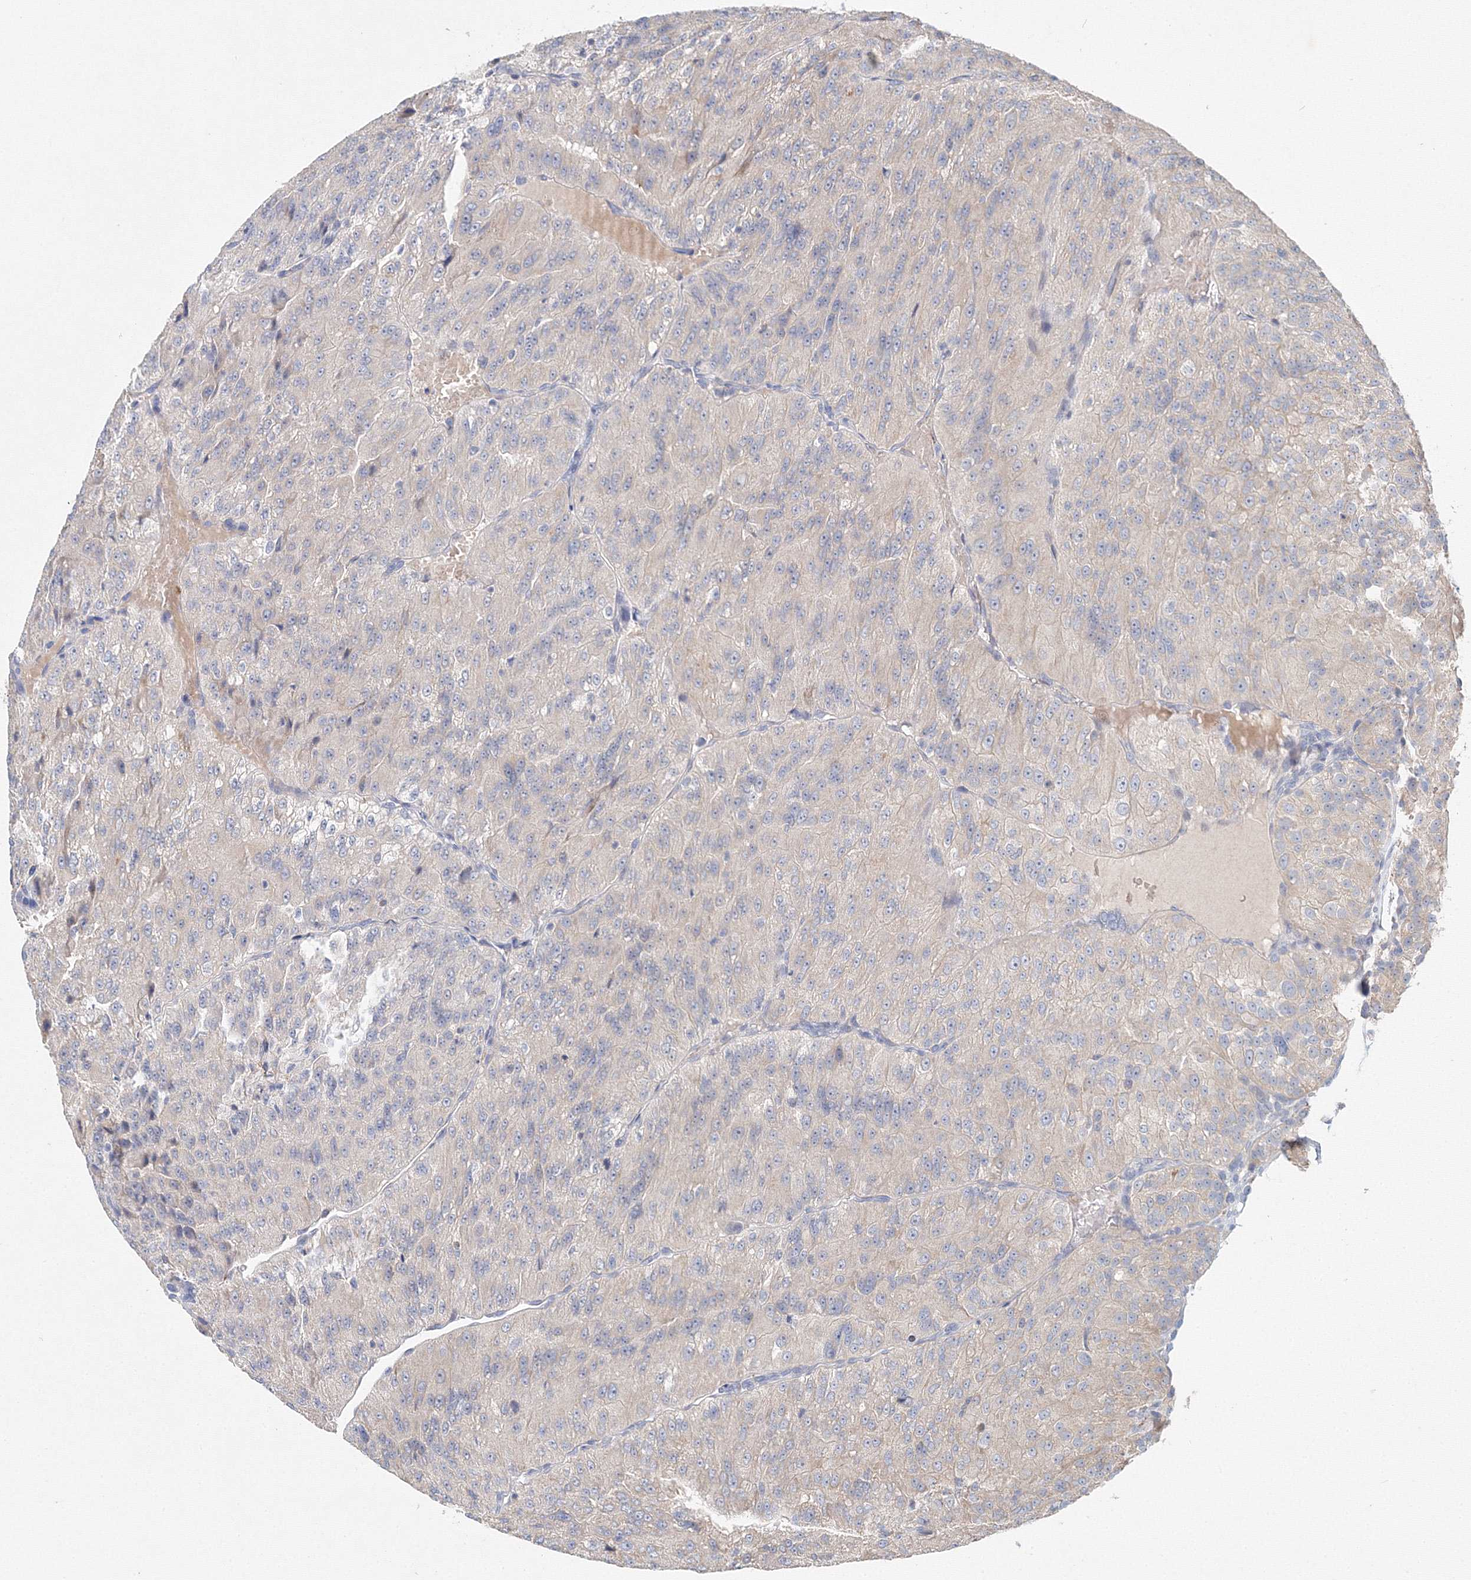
{"staining": {"intensity": "weak", "quantity": "<25%", "location": "cytoplasmic/membranous"}, "tissue": "renal cancer", "cell_type": "Tumor cells", "image_type": "cancer", "snomed": [{"axis": "morphology", "description": "Adenocarcinoma, NOS"}, {"axis": "topography", "description": "Kidney"}], "caption": "High power microscopy image of an immunohistochemistry micrograph of adenocarcinoma (renal), revealing no significant expression in tumor cells.", "gene": "WDR49", "patient": {"sex": "female", "age": 63}}